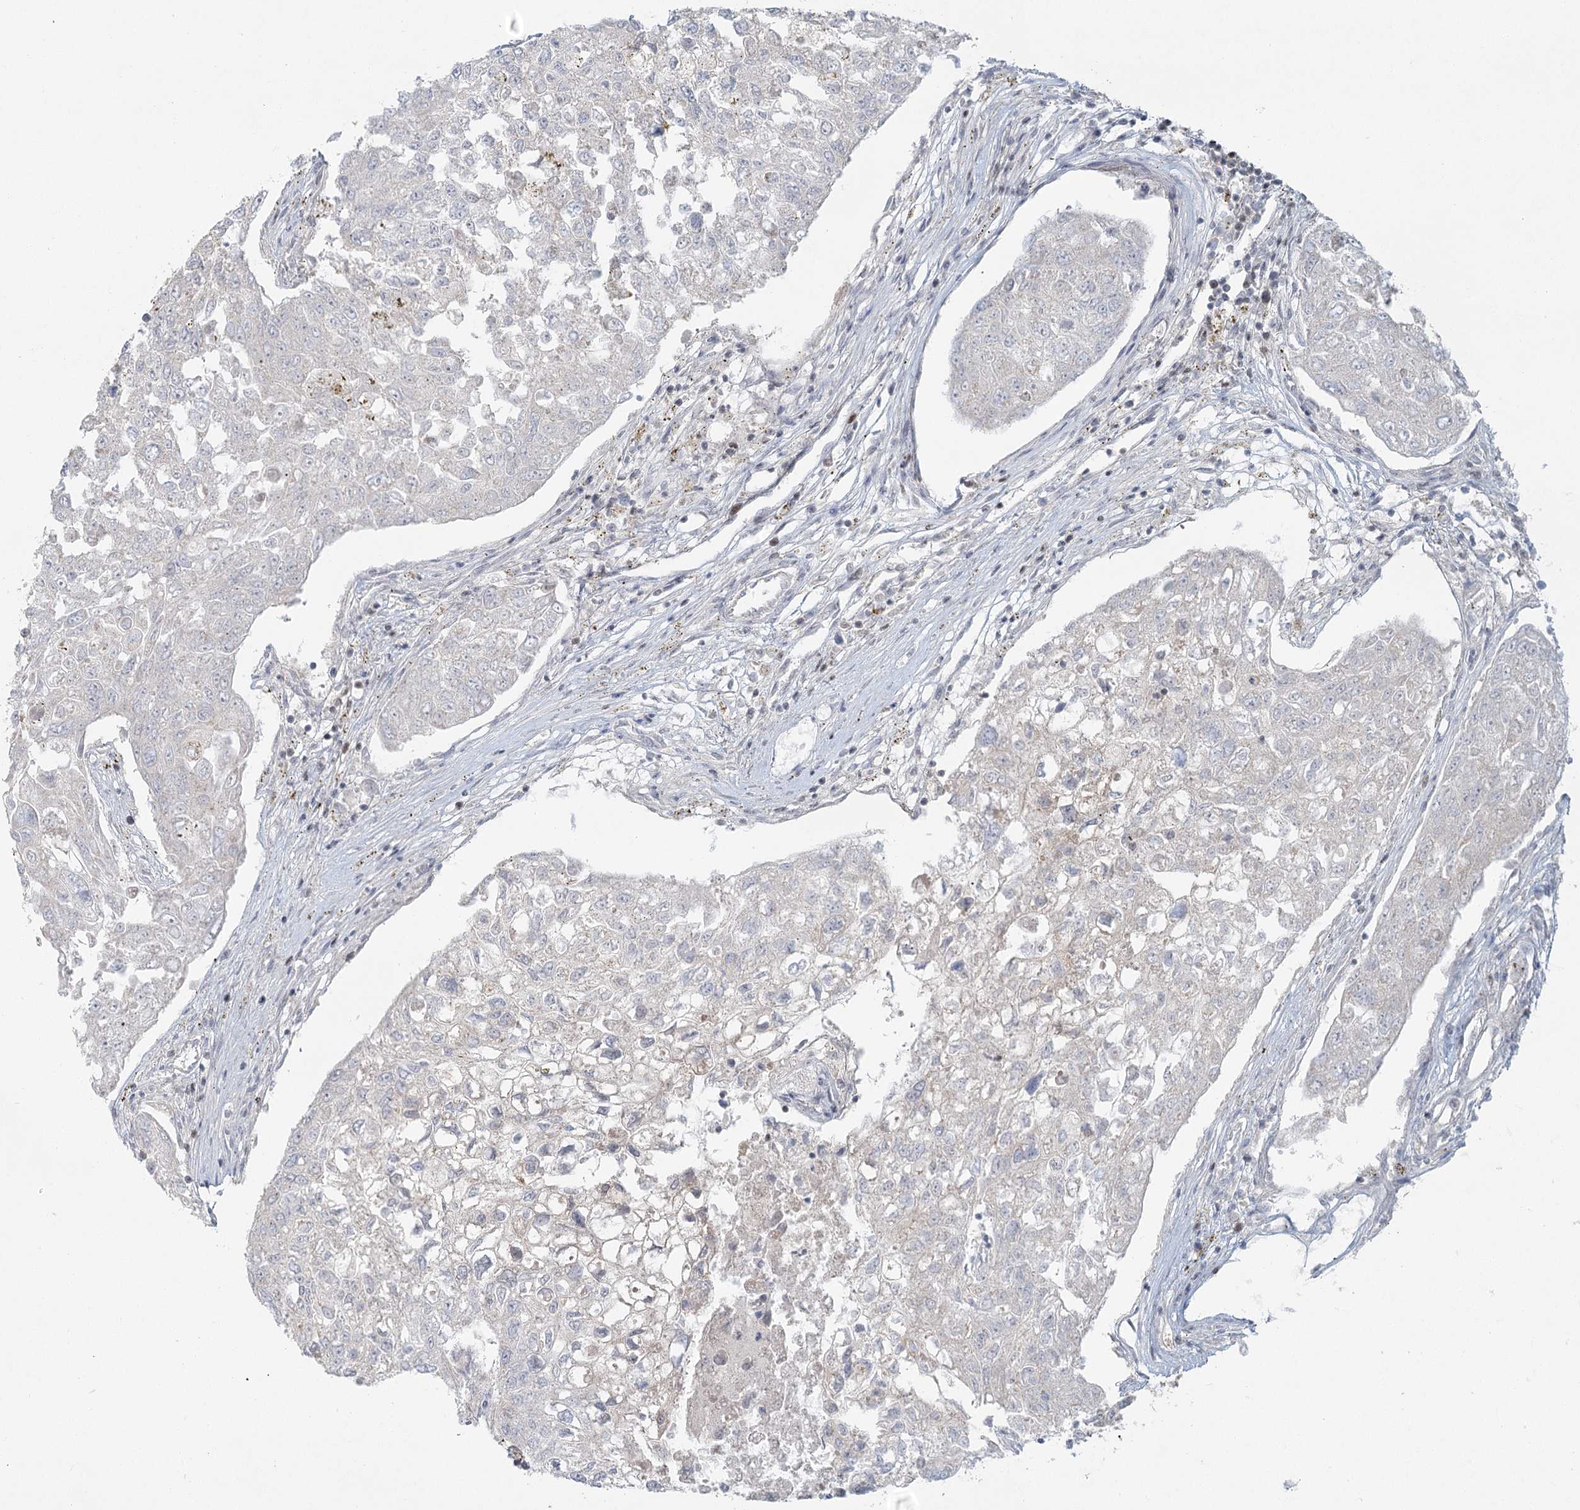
{"staining": {"intensity": "moderate", "quantity": "<25%", "location": "nuclear"}, "tissue": "urothelial cancer", "cell_type": "Tumor cells", "image_type": "cancer", "snomed": [{"axis": "morphology", "description": "Urothelial carcinoma, High grade"}, {"axis": "topography", "description": "Lymph node"}, {"axis": "topography", "description": "Urinary bladder"}], "caption": "Human urothelial carcinoma (high-grade) stained with a protein marker reveals moderate staining in tumor cells.", "gene": "R3HCC1L", "patient": {"sex": "male", "age": 51}}